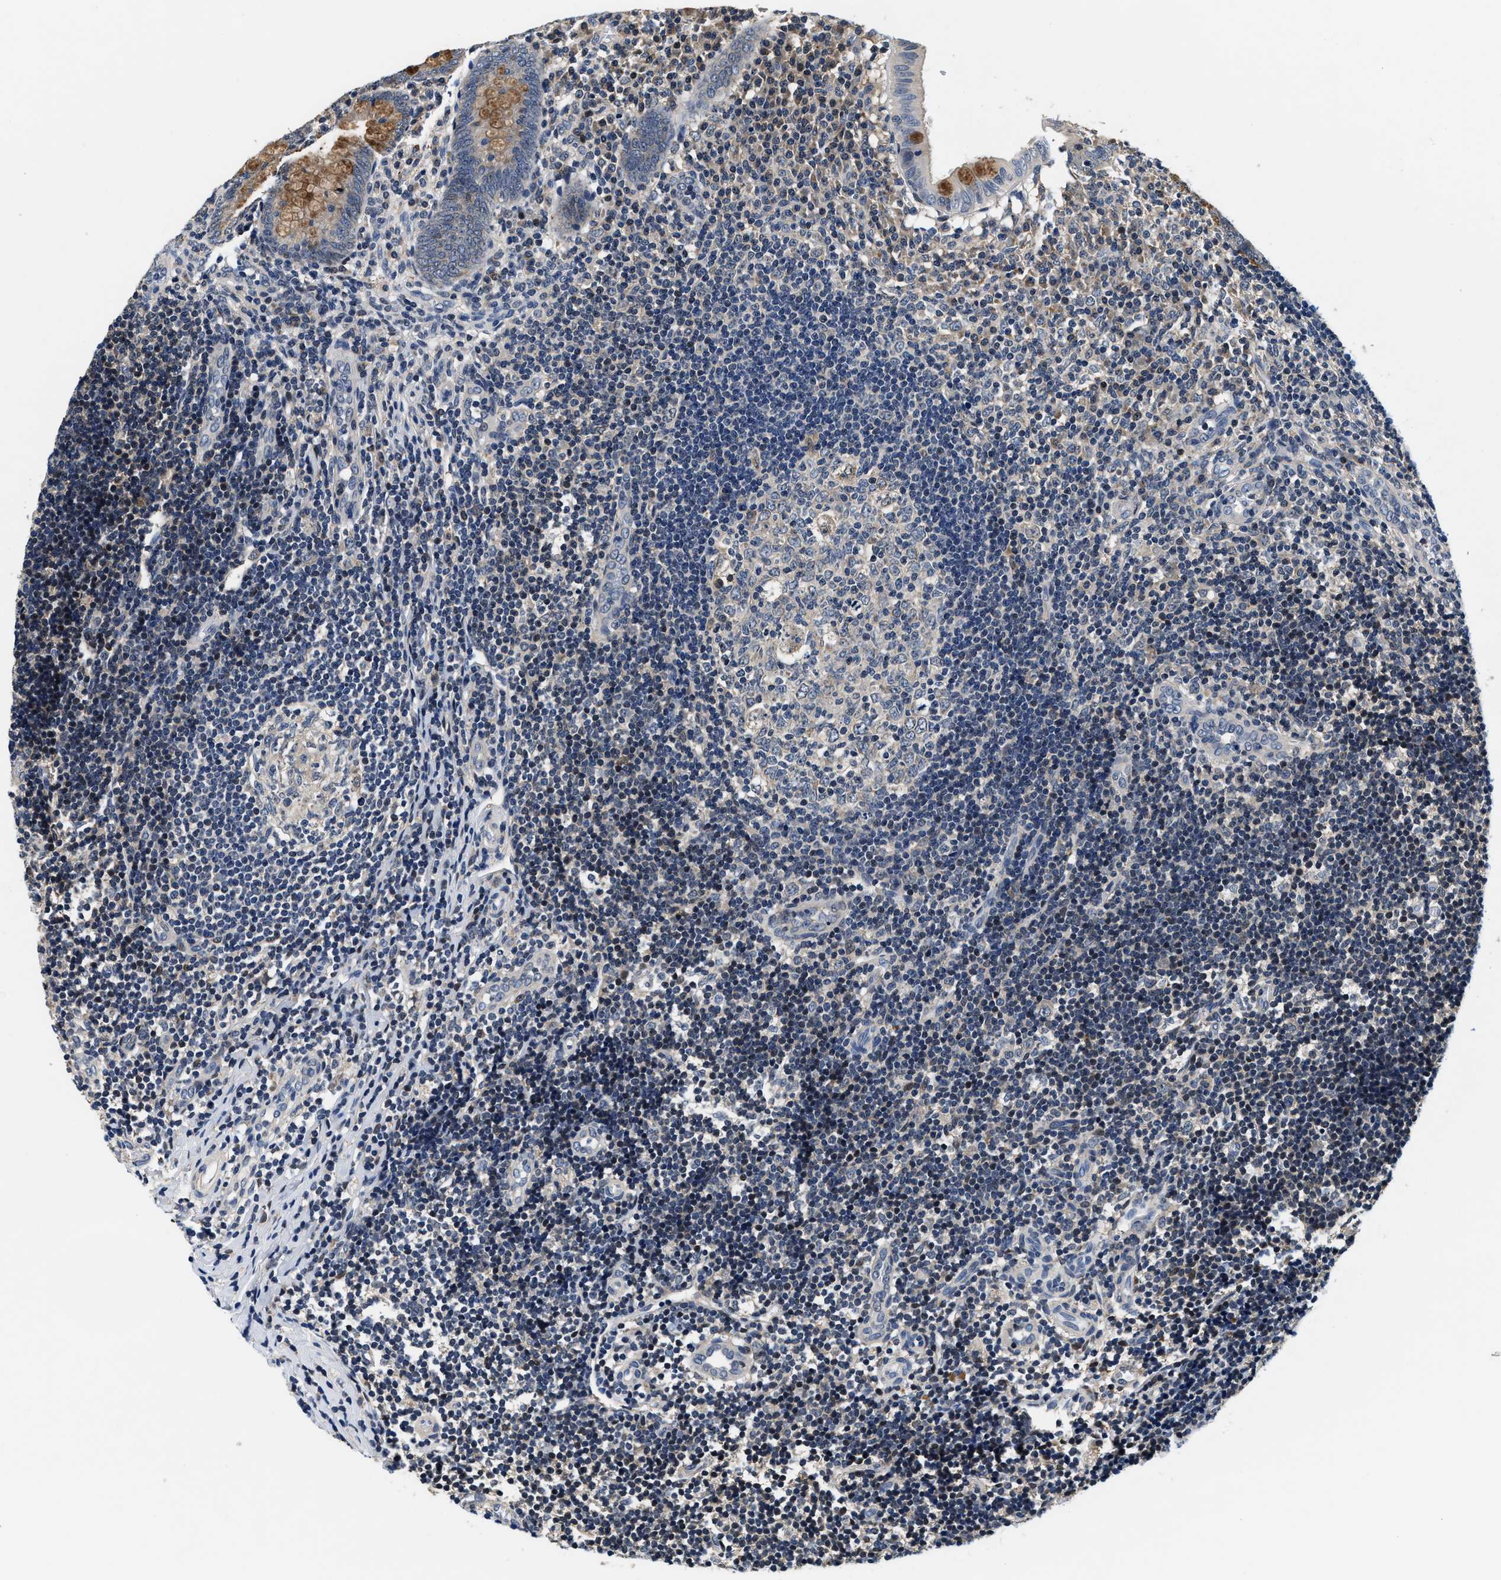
{"staining": {"intensity": "strong", "quantity": "25%-75%", "location": "cytoplasmic/membranous"}, "tissue": "appendix", "cell_type": "Glandular cells", "image_type": "normal", "snomed": [{"axis": "morphology", "description": "Normal tissue, NOS"}, {"axis": "topography", "description": "Appendix"}], "caption": "Normal appendix shows strong cytoplasmic/membranous staining in approximately 25%-75% of glandular cells, visualized by immunohistochemistry. (DAB IHC with brightfield microscopy, high magnification).", "gene": "PHPT1", "patient": {"sex": "male", "age": 8}}